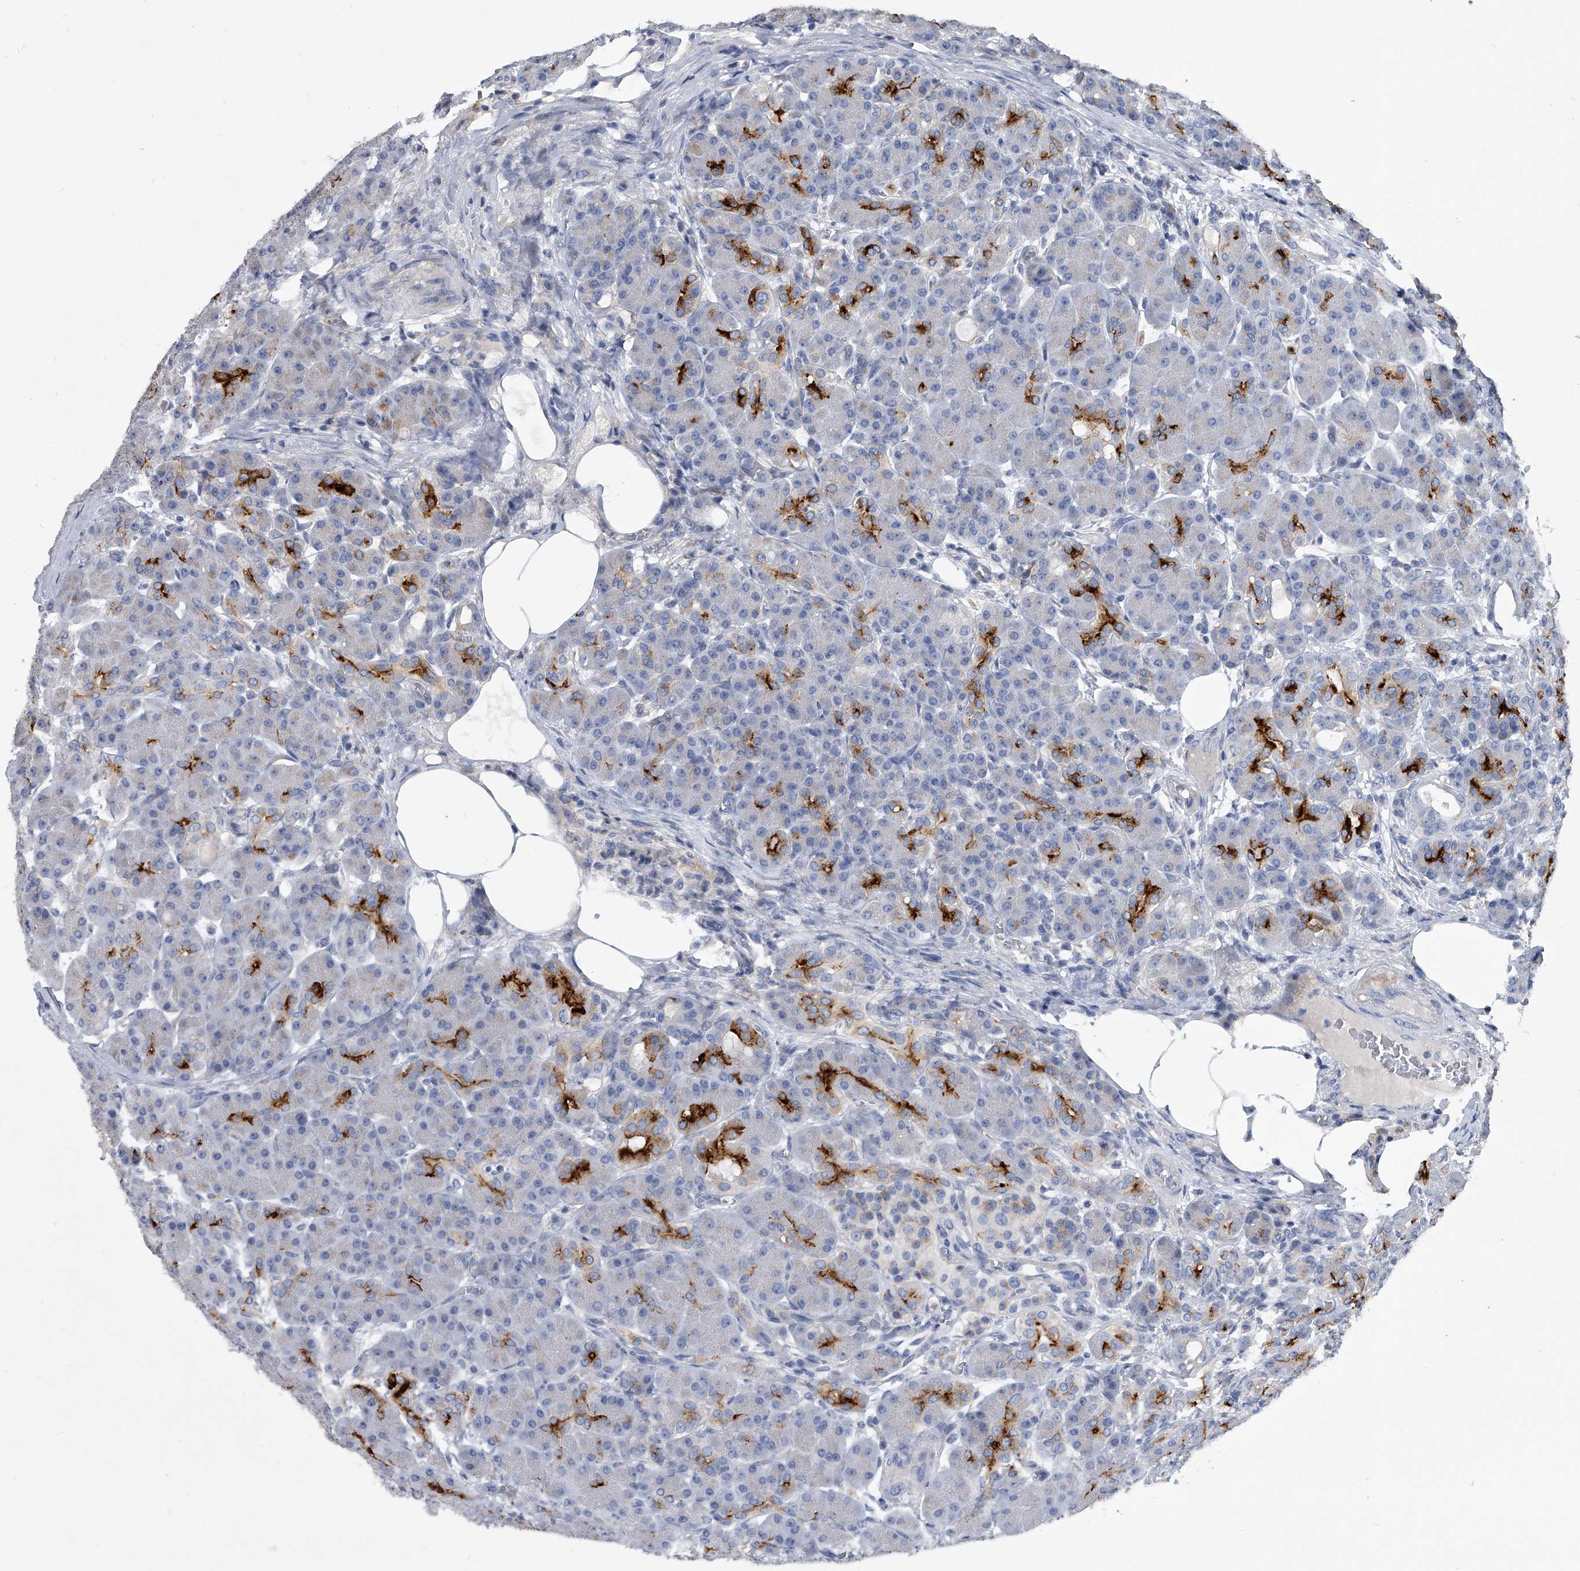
{"staining": {"intensity": "strong", "quantity": "<25%", "location": "cytoplasmic/membranous"}, "tissue": "pancreas", "cell_type": "Exocrine glandular cells", "image_type": "normal", "snomed": [{"axis": "morphology", "description": "Normal tissue, NOS"}, {"axis": "topography", "description": "Pancreas"}], "caption": "Exocrine glandular cells exhibit strong cytoplasmic/membranous positivity in about <25% of cells in unremarkable pancreas.", "gene": "SPP1", "patient": {"sex": "male", "age": 63}}